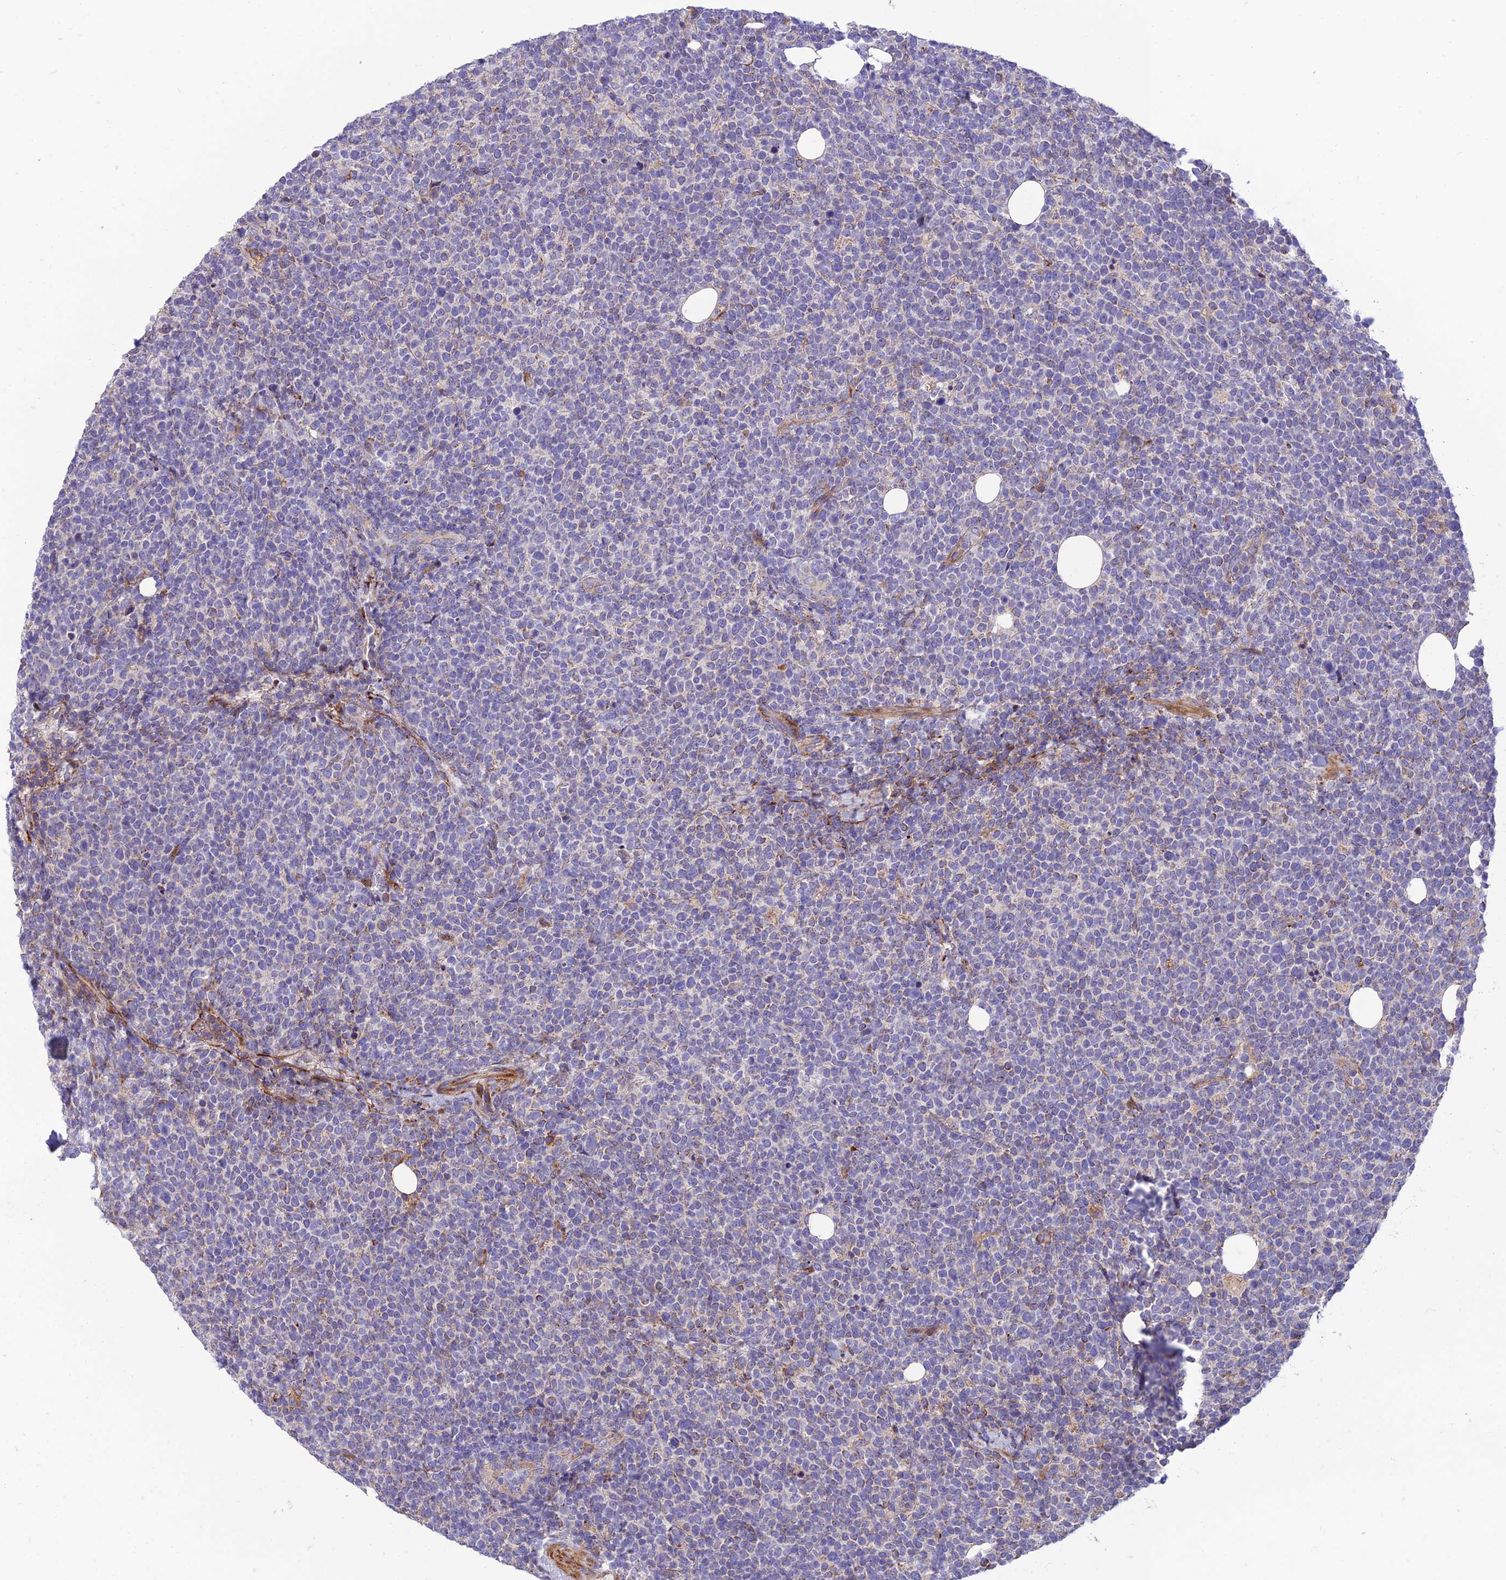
{"staining": {"intensity": "negative", "quantity": "none", "location": "none"}, "tissue": "lymphoma", "cell_type": "Tumor cells", "image_type": "cancer", "snomed": [{"axis": "morphology", "description": "Malignant lymphoma, non-Hodgkin's type, High grade"}, {"axis": "topography", "description": "Lymph node"}], "caption": "A high-resolution histopathology image shows immunohistochemistry (IHC) staining of high-grade malignant lymphoma, non-Hodgkin's type, which demonstrates no significant expression in tumor cells.", "gene": "SEL1L3", "patient": {"sex": "male", "age": 61}}